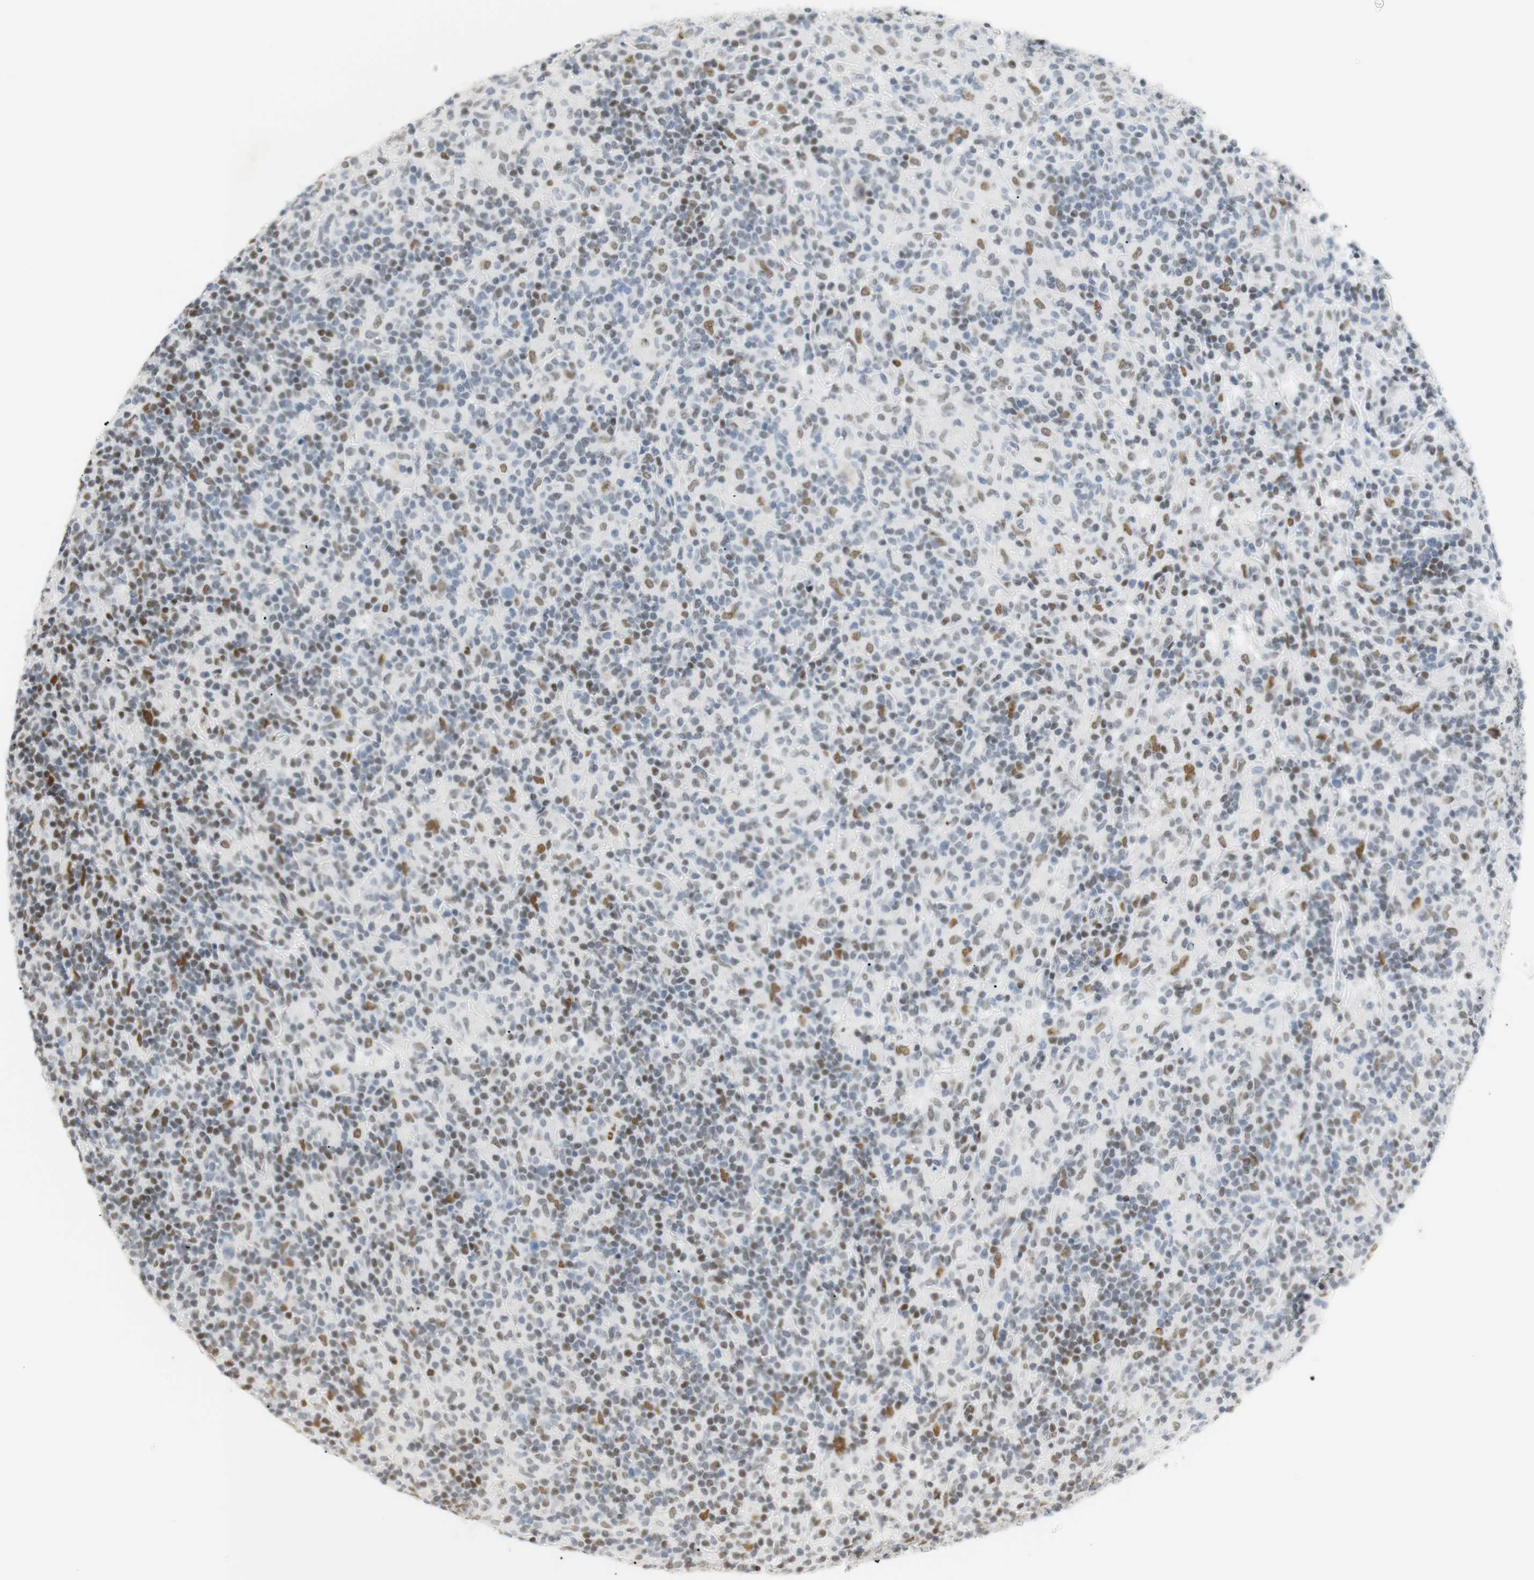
{"staining": {"intensity": "moderate", "quantity": "<25%", "location": "nuclear"}, "tissue": "lymphoma", "cell_type": "Tumor cells", "image_type": "cancer", "snomed": [{"axis": "morphology", "description": "Hodgkin's disease, NOS"}, {"axis": "topography", "description": "Lymph node"}], "caption": "The immunohistochemical stain highlights moderate nuclear positivity in tumor cells of Hodgkin's disease tissue.", "gene": "BMI1", "patient": {"sex": "male", "age": 70}}